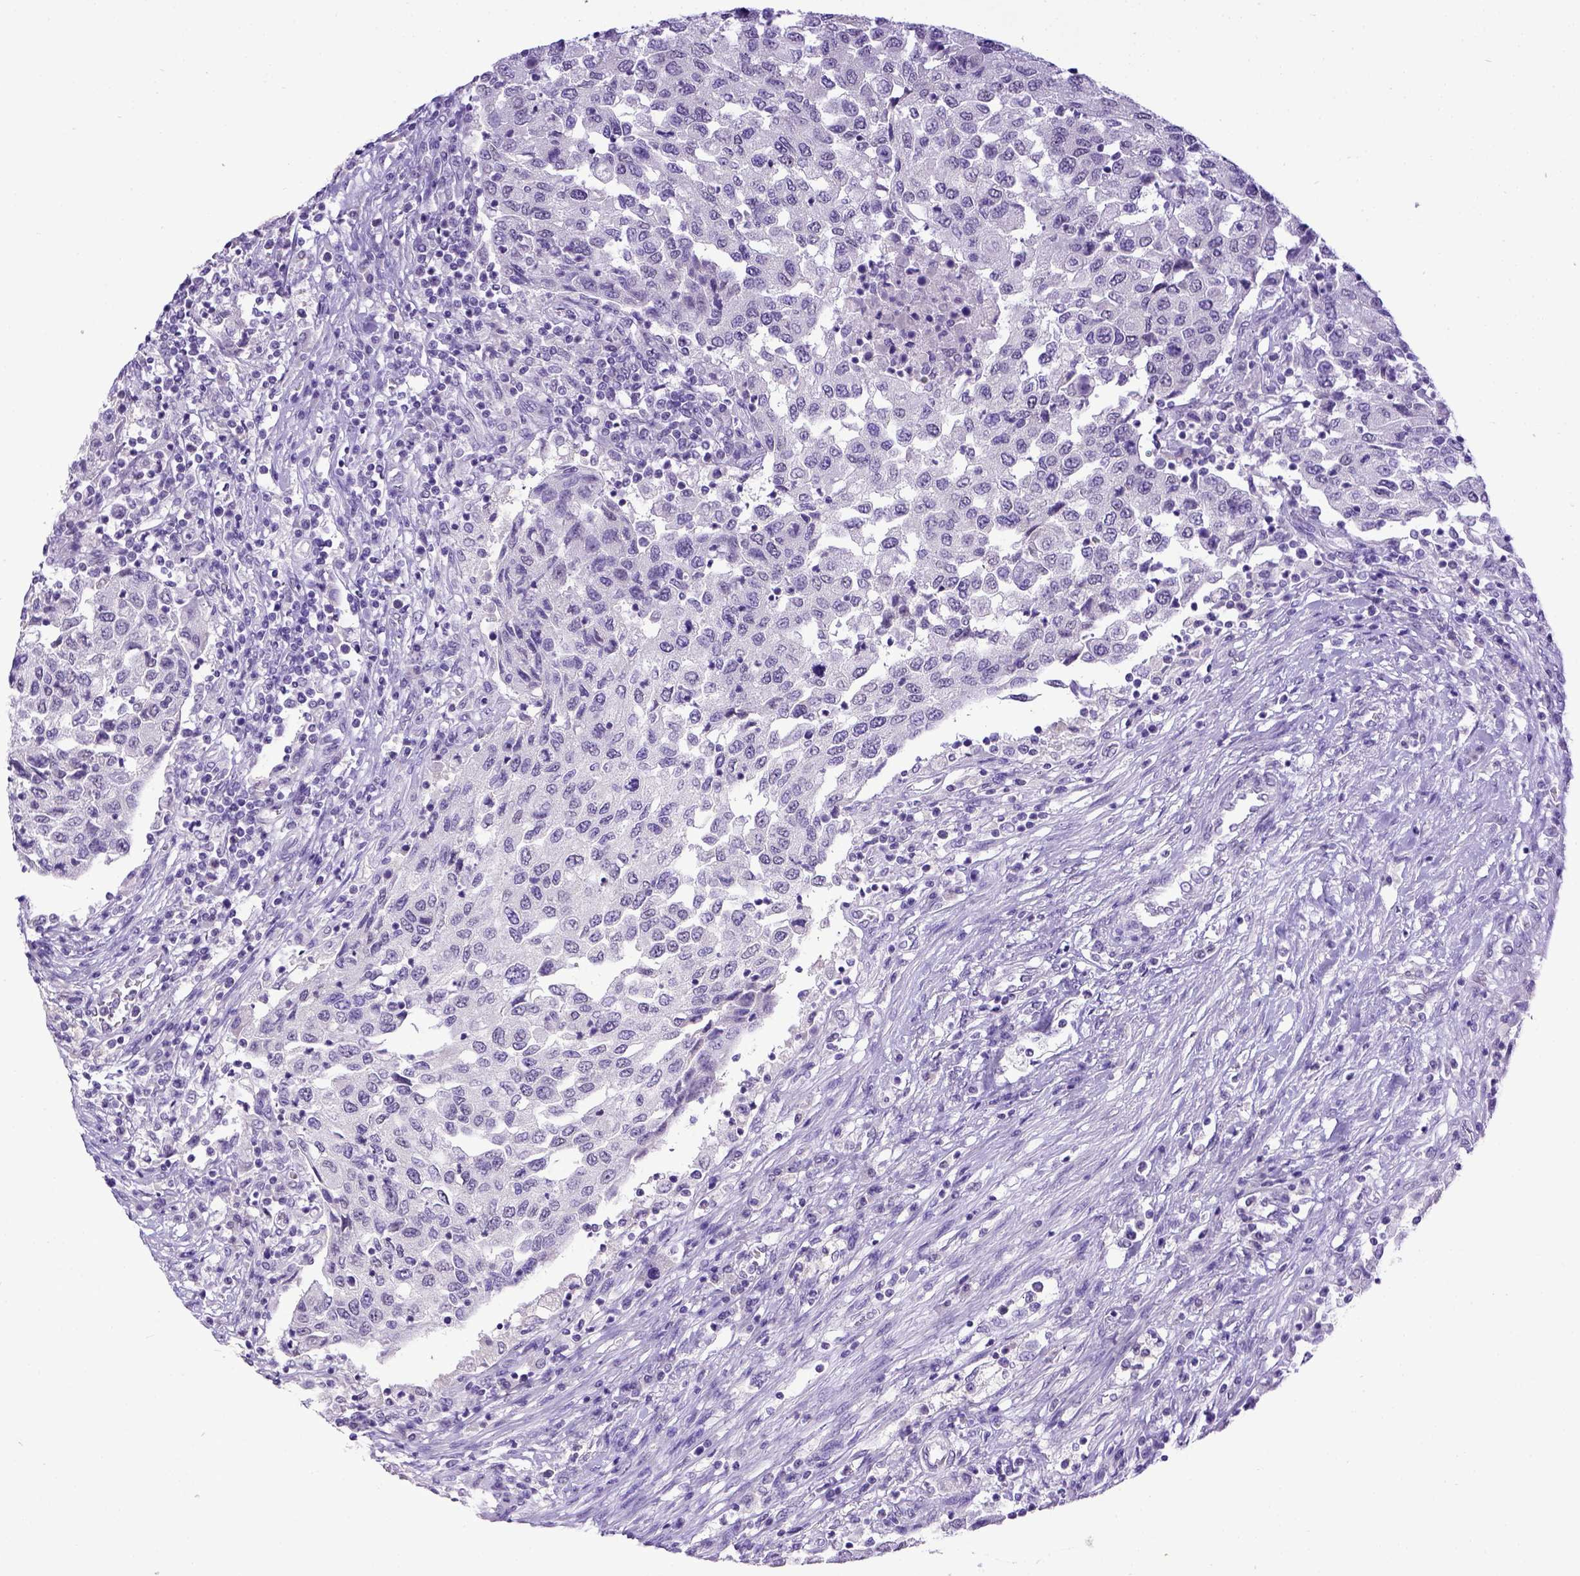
{"staining": {"intensity": "negative", "quantity": "none", "location": "none"}, "tissue": "urothelial cancer", "cell_type": "Tumor cells", "image_type": "cancer", "snomed": [{"axis": "morphology", "description": "Urothelial carcinoma, High grade"}, {"axis": "topography", "description": "Urinary bladder"}], "caption": "Urothelial cancer stained for a protein using IHC shows no expression tumor cells.", "gene": "ESR1", "patient": {"sex": "female", "age": 78}}